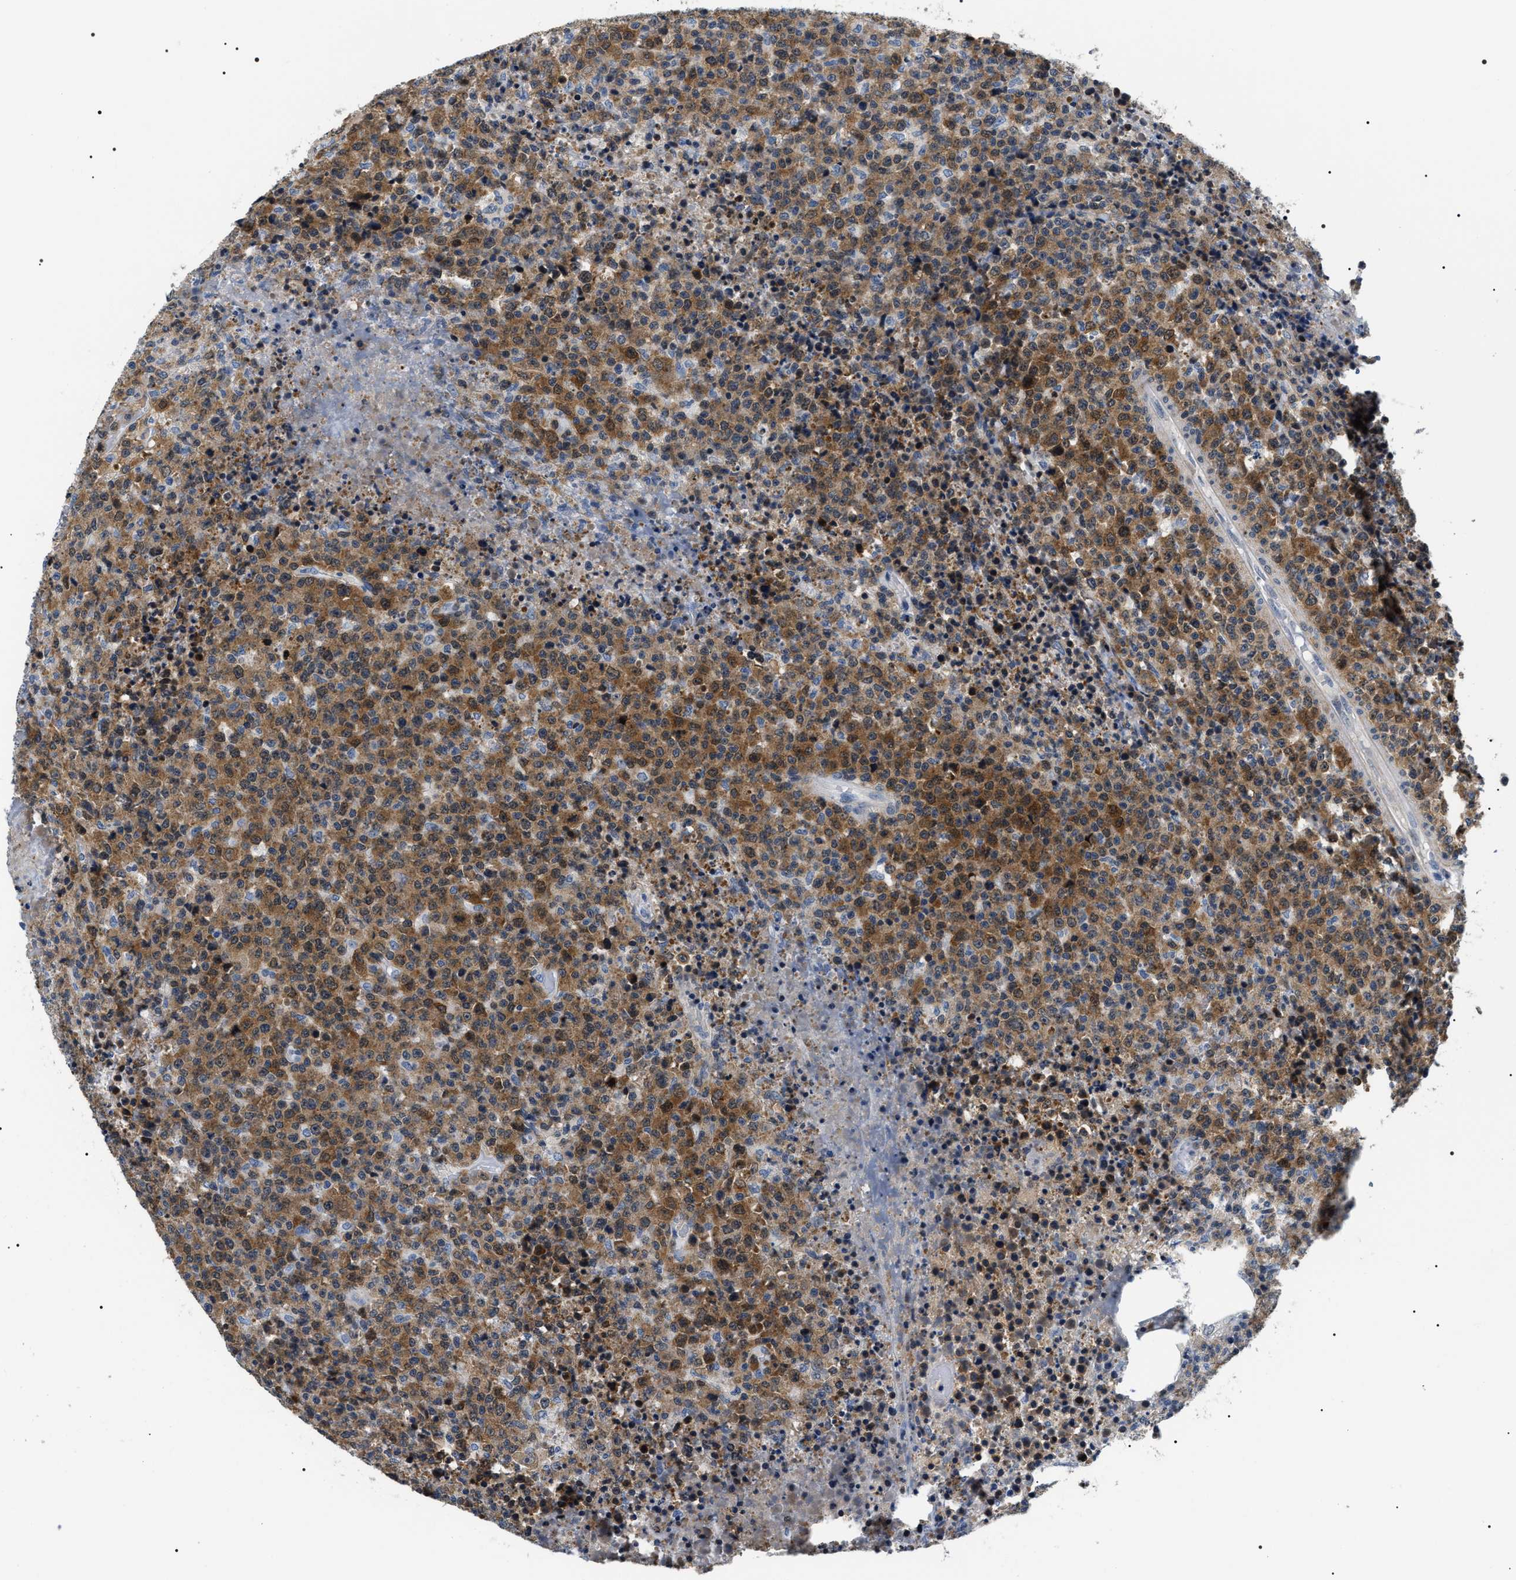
{"staining": {"intensity": "moderate", "quantity": ">75%", "location": "cytoplasmic/membranous"}, "tissue": "lymphoma", "cell_type": "Tumor cells", "image_type": "cancer", "snomed": [{"axis": "morphology", "description": "Malignant lymphoma, non-Hodgkin's type, High grade"}, {"axis": "topography", "description": "Lymph node"}], "caption": "This histopathology image demonstrates immunohistochemistry (IHC) staining of human malignant lymphoma, non-Hodgkin's type (high-grade), with medium moderate cytoplasmic/membranous expression in approximately >75% of tumor cells.", "gene": "BAG2", "patient": {"sex": "male", "age": 13}}